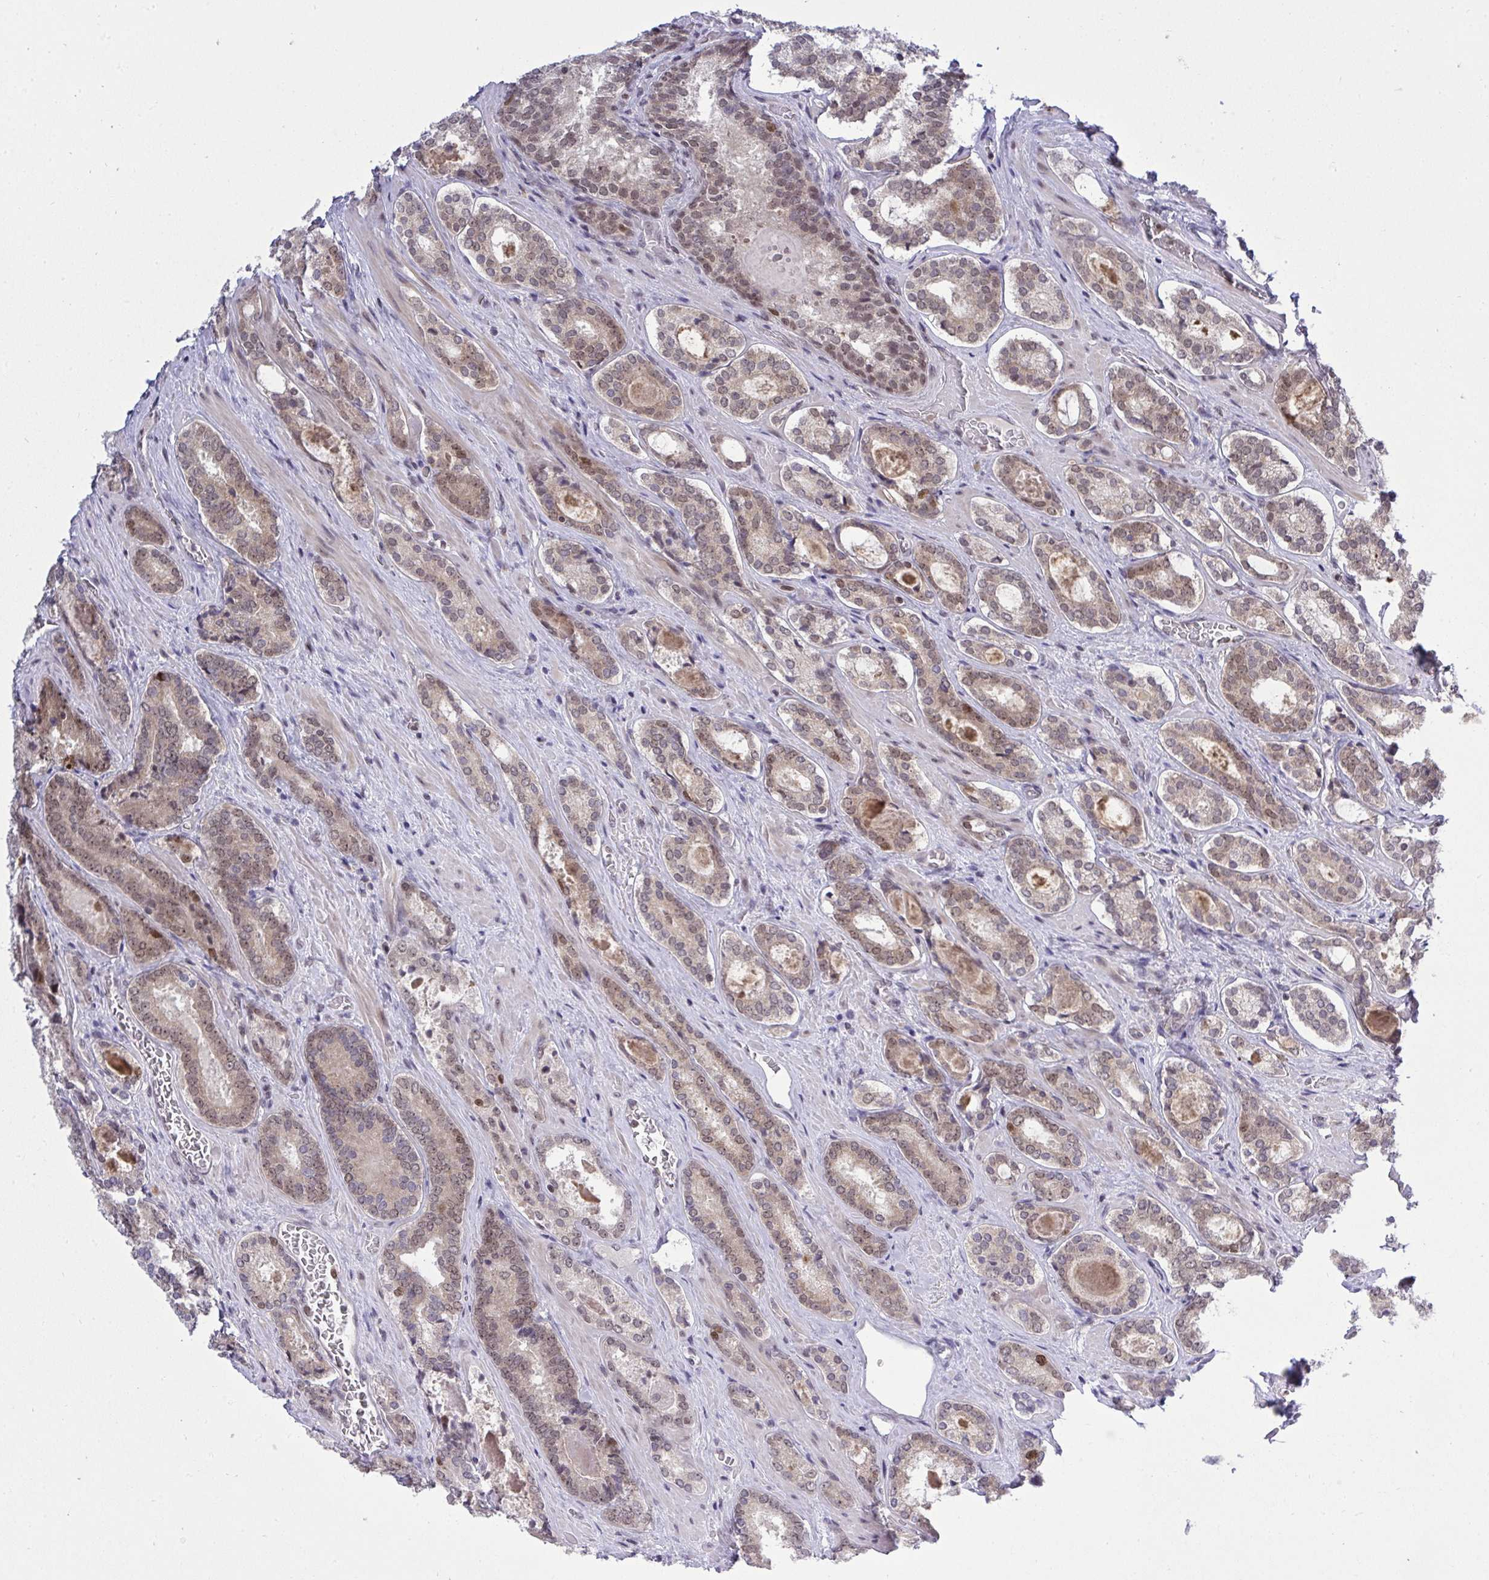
{"staining": {"intensity": "moderate", "quantity": "25%-75%", "location": "nuclear"}, "tissue": "prostate cancer", "cell_type": "Tumor cells", "image_type": "cancer", "snomed": [{"axis": "morphology", "description": "Adenocarcinoma, Low grade"}, {"axis": "topography", "description": "Prostate"}], "caption": "Immunohistochemistry (IHC) (DAB) staining of prostate cancer (adenocarcinoma (low-grade)) demonstrates moderate nuclear protein positivity in about 25%-75% of tumor cells.", "gene": "RFC4", "patient": {"sex": "male", "age": 62}}